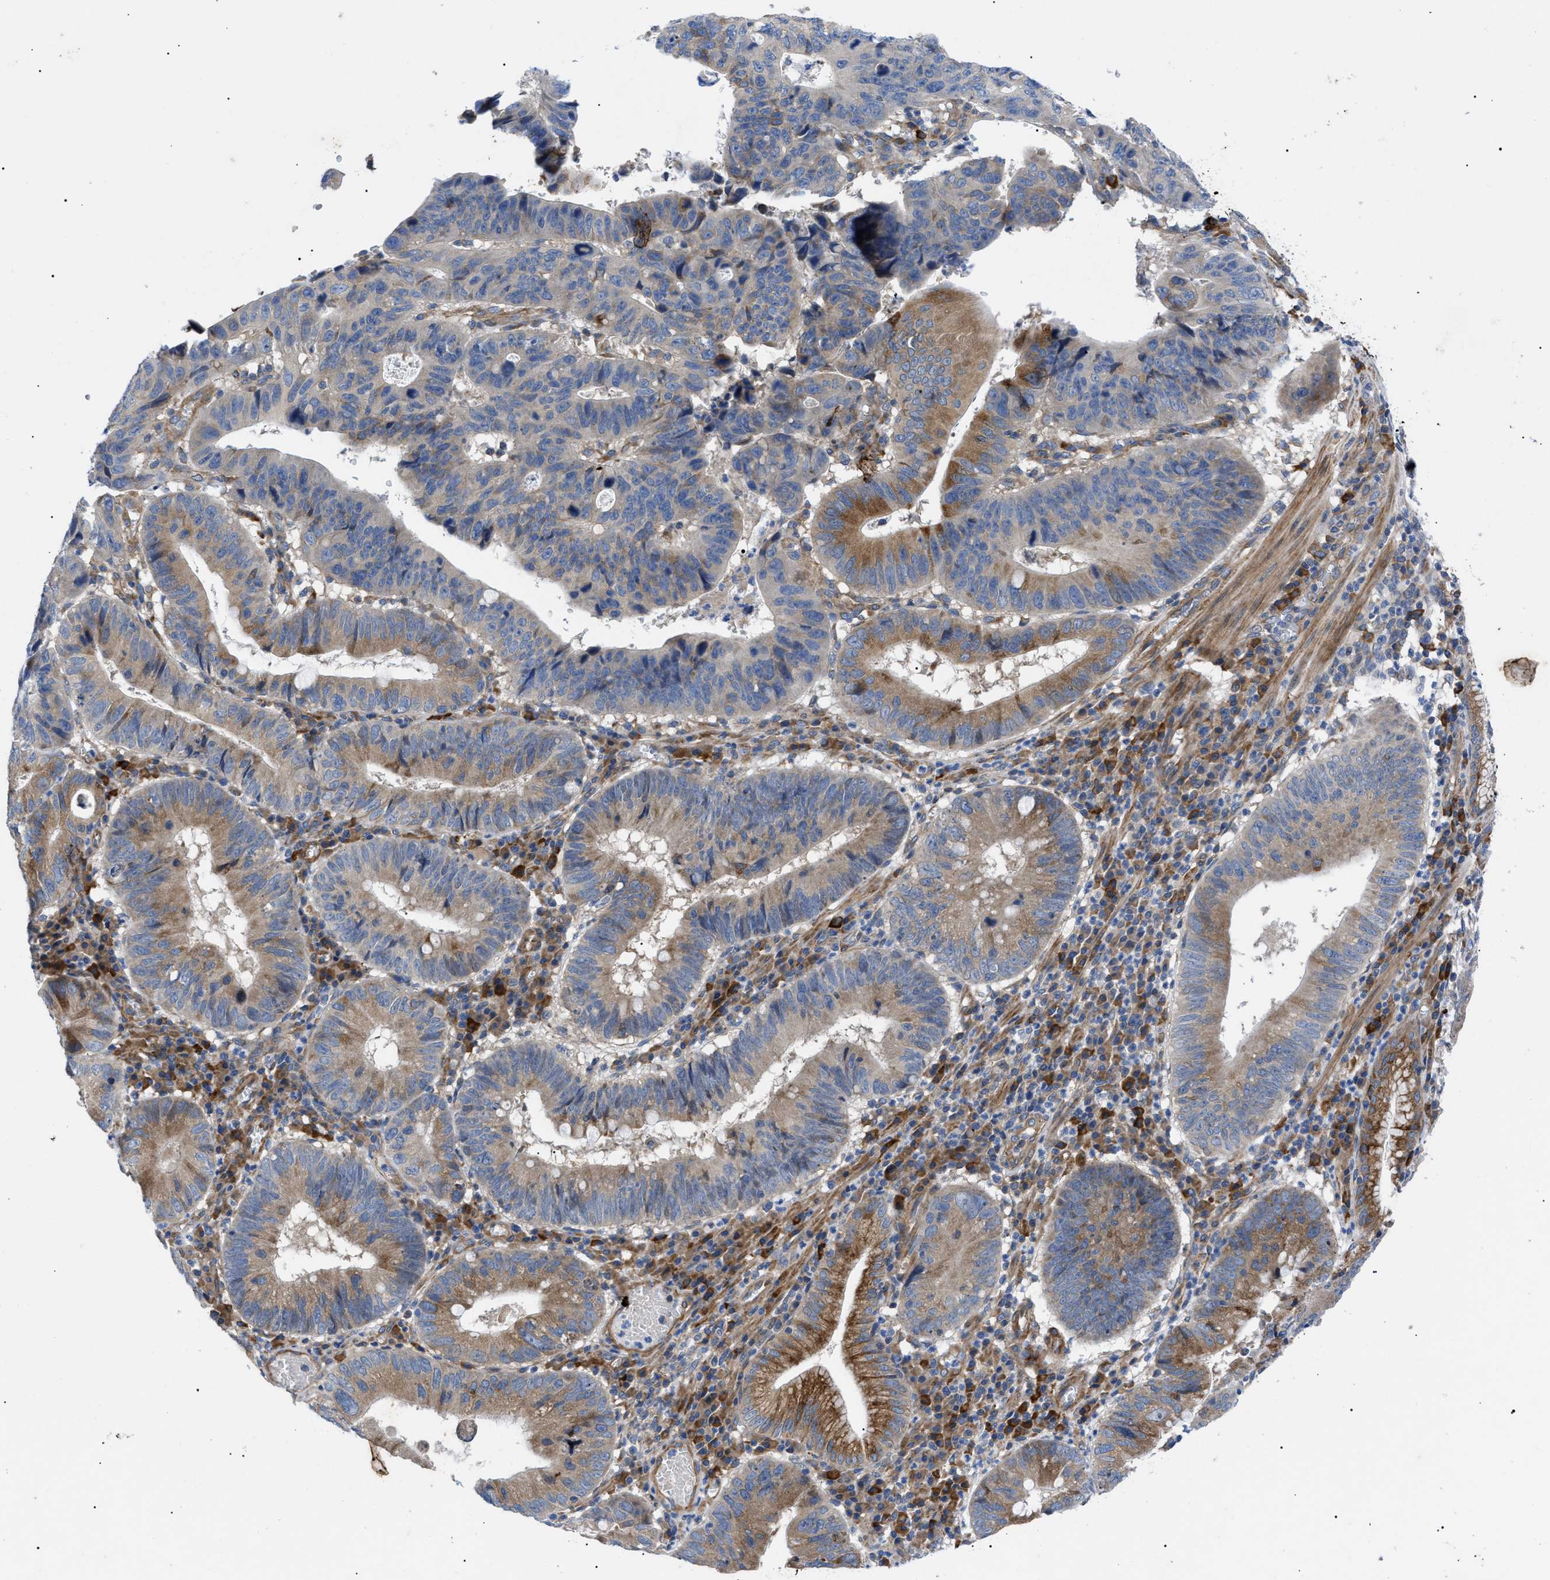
{"staining": {"intensity": "moderate", "quantity": "25%-75%", "location": "cytoplasmic/membranous"}, "tissue": "stomach cancer", "cell_type": "Tumor cells", "image_type": "cancer", "snomed": [{"axis": "morphology", "description": "Adenocarcinoma, NOS"}, {"axis": "topography", "description": "Stomach"}], "caption": "Tumor cells display medium levels of moderate cytoplasmic/membranous expression in about 25%-75% of cells in human adenocarcinoma (stomach). The protein is stained brown, and the nuclei are stained in blue (DAB IHC with brightfield microscopy, high magnification).", "gene": "HSPB8", "patient": {"sex": "male", "age": 59}}